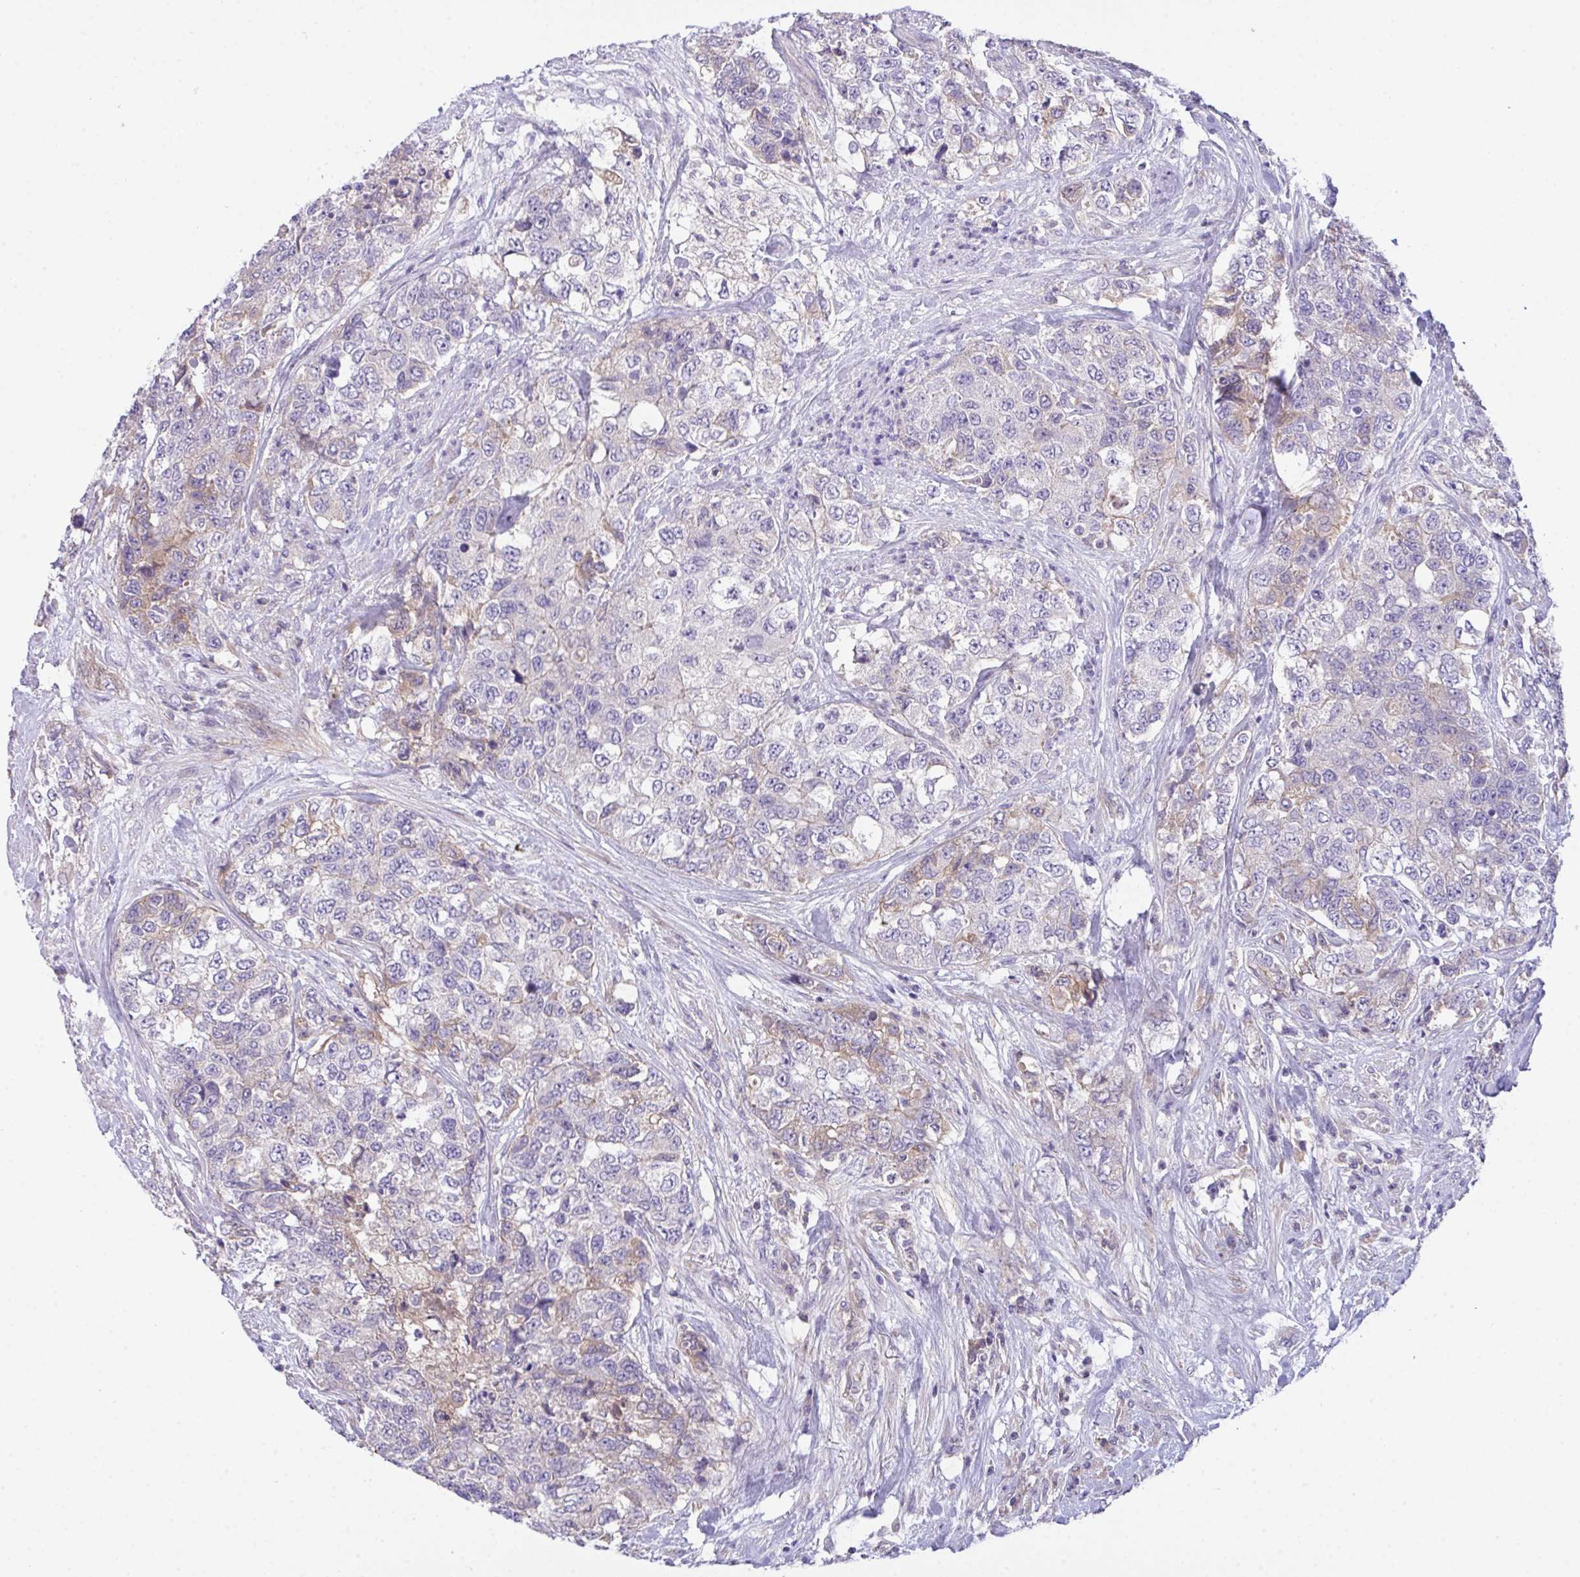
{"staining": {"intensity": "weak", "quantity": "<25%", "location": "cytoplasmic/membranous"}, "tissue": "urothelial cancer", "cell_type": "Tumor cells", "image_type": "cancer", "snomed": [{"axis": "morphology", "description": "Urothelial carcinoma, High grade"}, {"axis": "topography", "description": "Urinary bladder"}], "caption": "Protein analysis of high-grade urothelial carcinoma reveals no significant staining in tumor cells.", "gene": "ZNF581", "patient": {"sex": "female", "age": 78}}